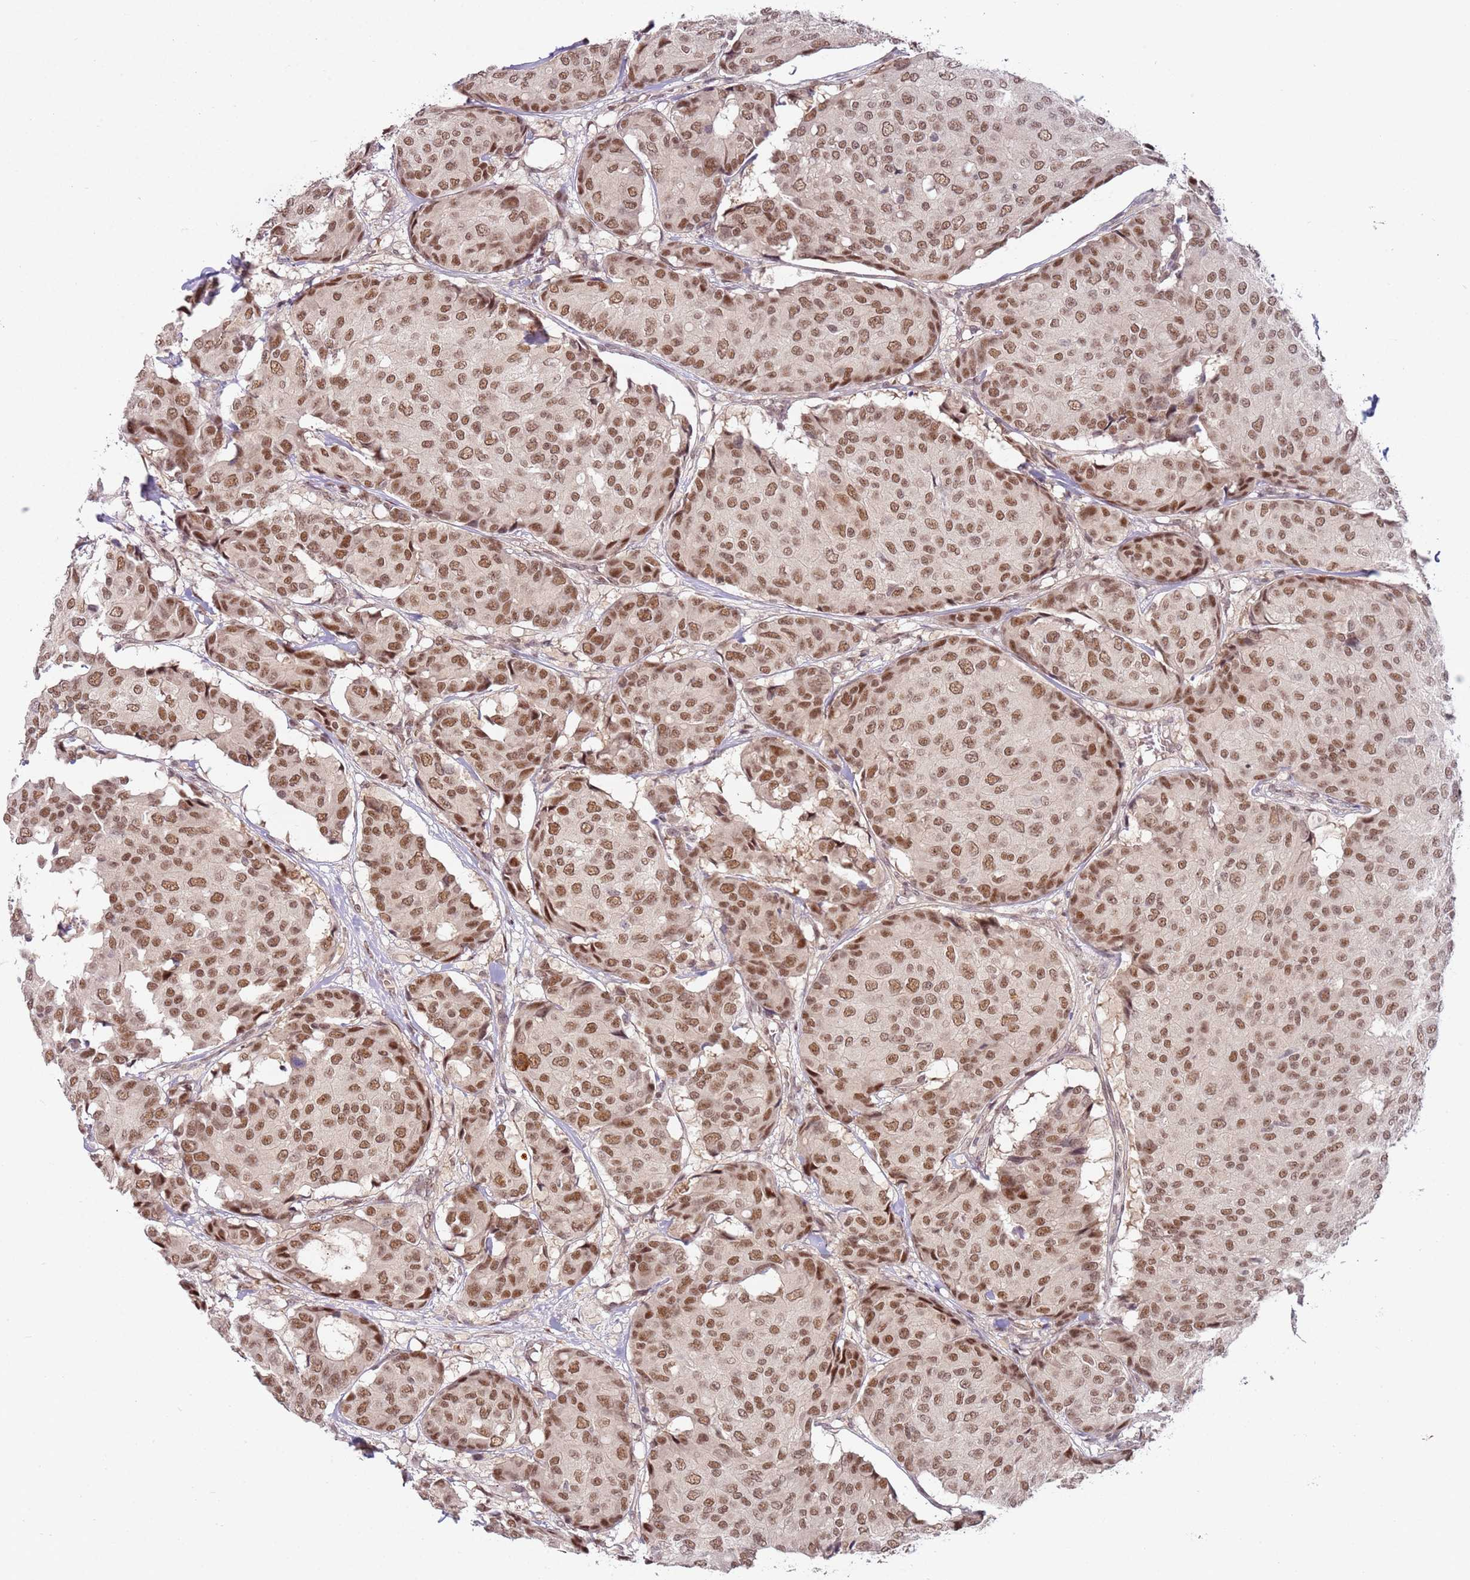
{"staining": {"intensity": "moderate", "quantity": ">75%", "location": "nuclear"}, "tissue": "breast cancer", "cell_type": "Tumor cells", "image_type": "cancer", "snomed": [{"axis": "morphology", "description": "Duct carcinoma"}, {"axis": "topography", "description": "Breast"}], "caption": "Breast intraductal carcinoma stained for a protein shows moderate nuclear positivity in tumor cells. (Brightfield microscopy of DAB IHC at high magnification).", "gene": "LGALSL", "patient": {"sex": "female", "age": 75}}